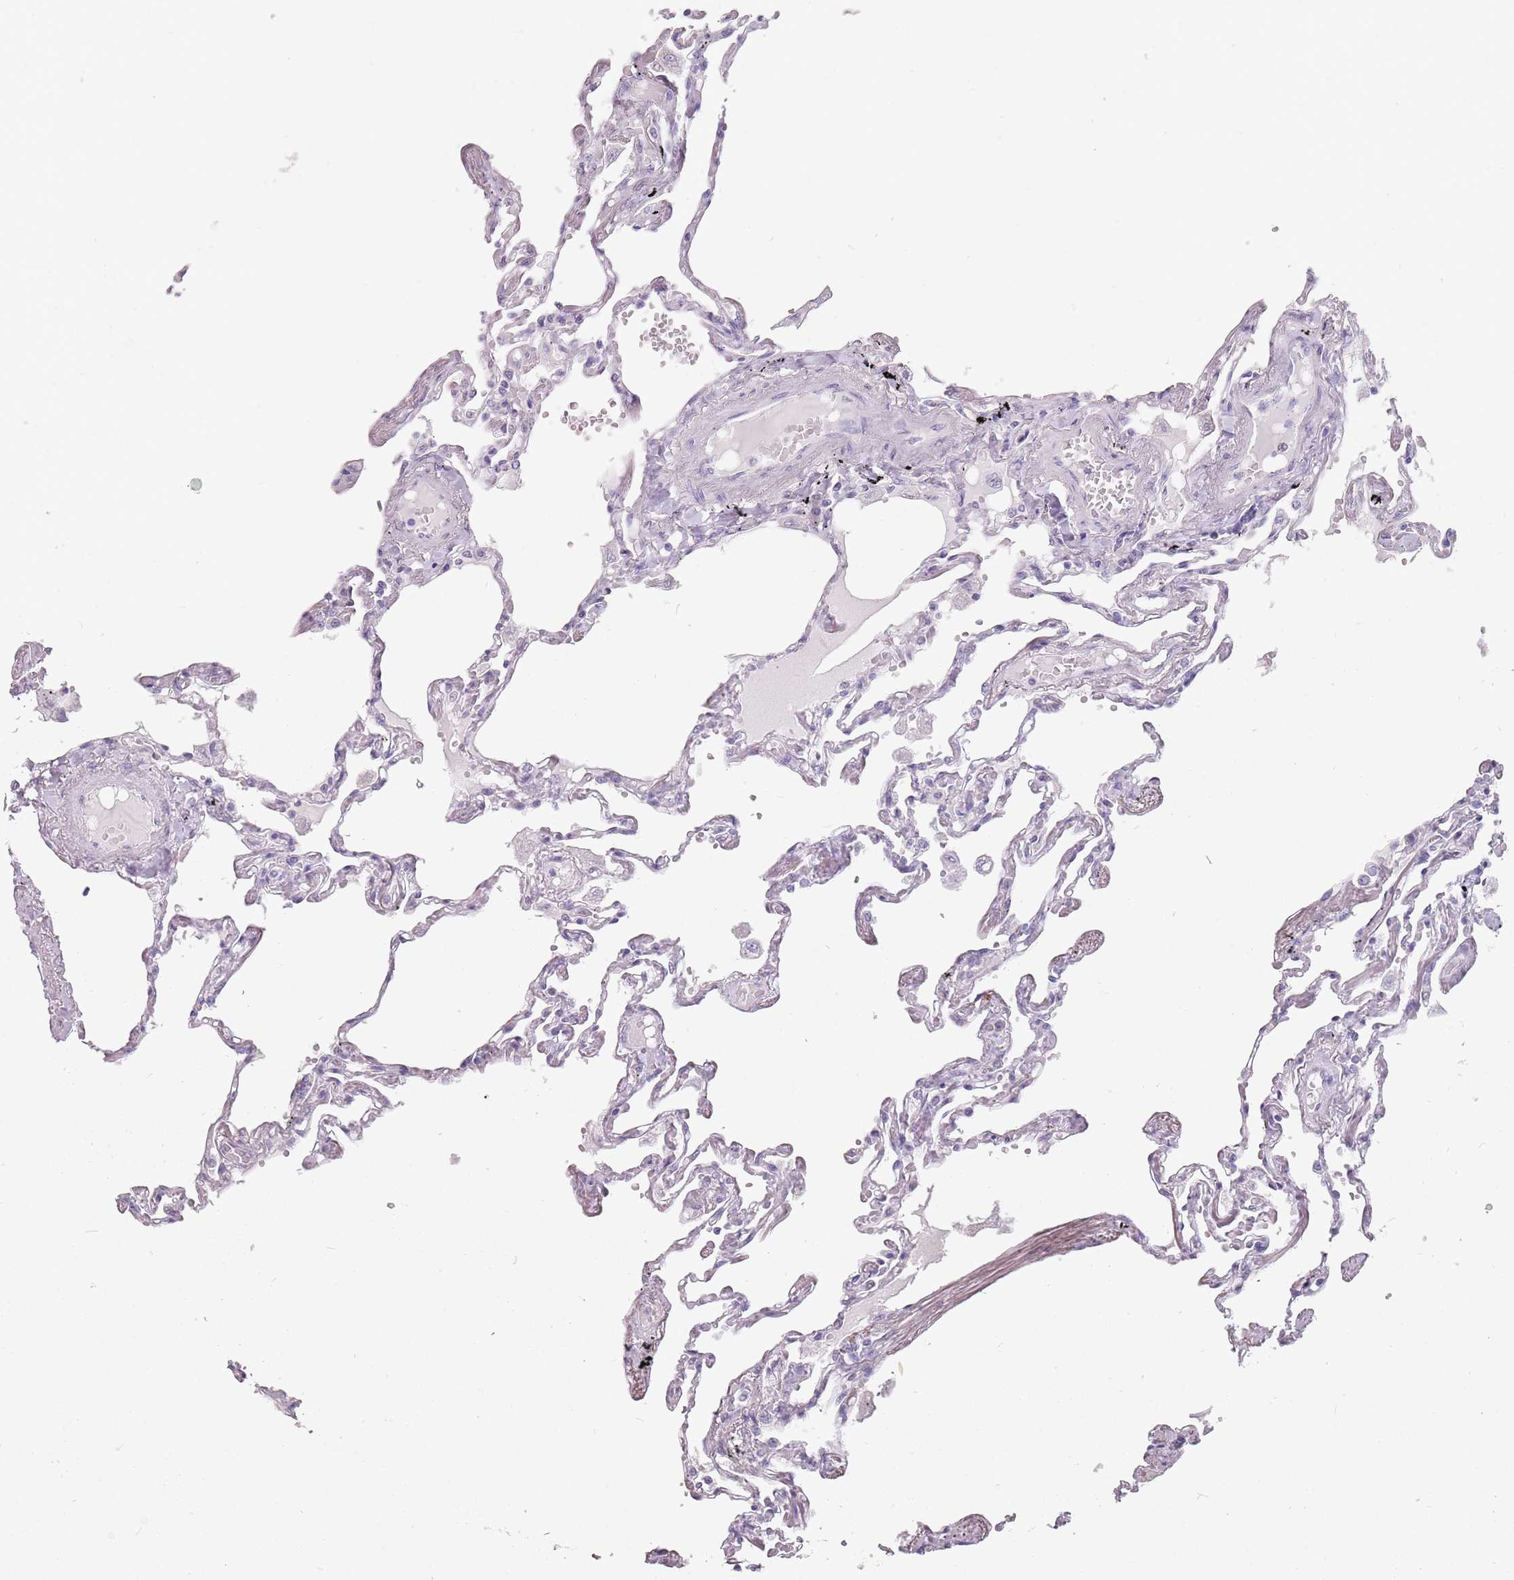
{"staining": {"intensity": "negative", "quantity": "none", "location": "none"}, "tissue": "lung", "cell_type": "Alveolar cells", "image_type": "normal", "snomed": [{"axis": "morphology", "description": "Normal tissue, NOS"}, {"axis": "topography", "description": "Lung"}], "caption": "Immunohistochemical staining of normal lung displays no significant positivity in alveolar cells.", "gene": "DDX4", "patient": {"sex": "female", "age": 67}}